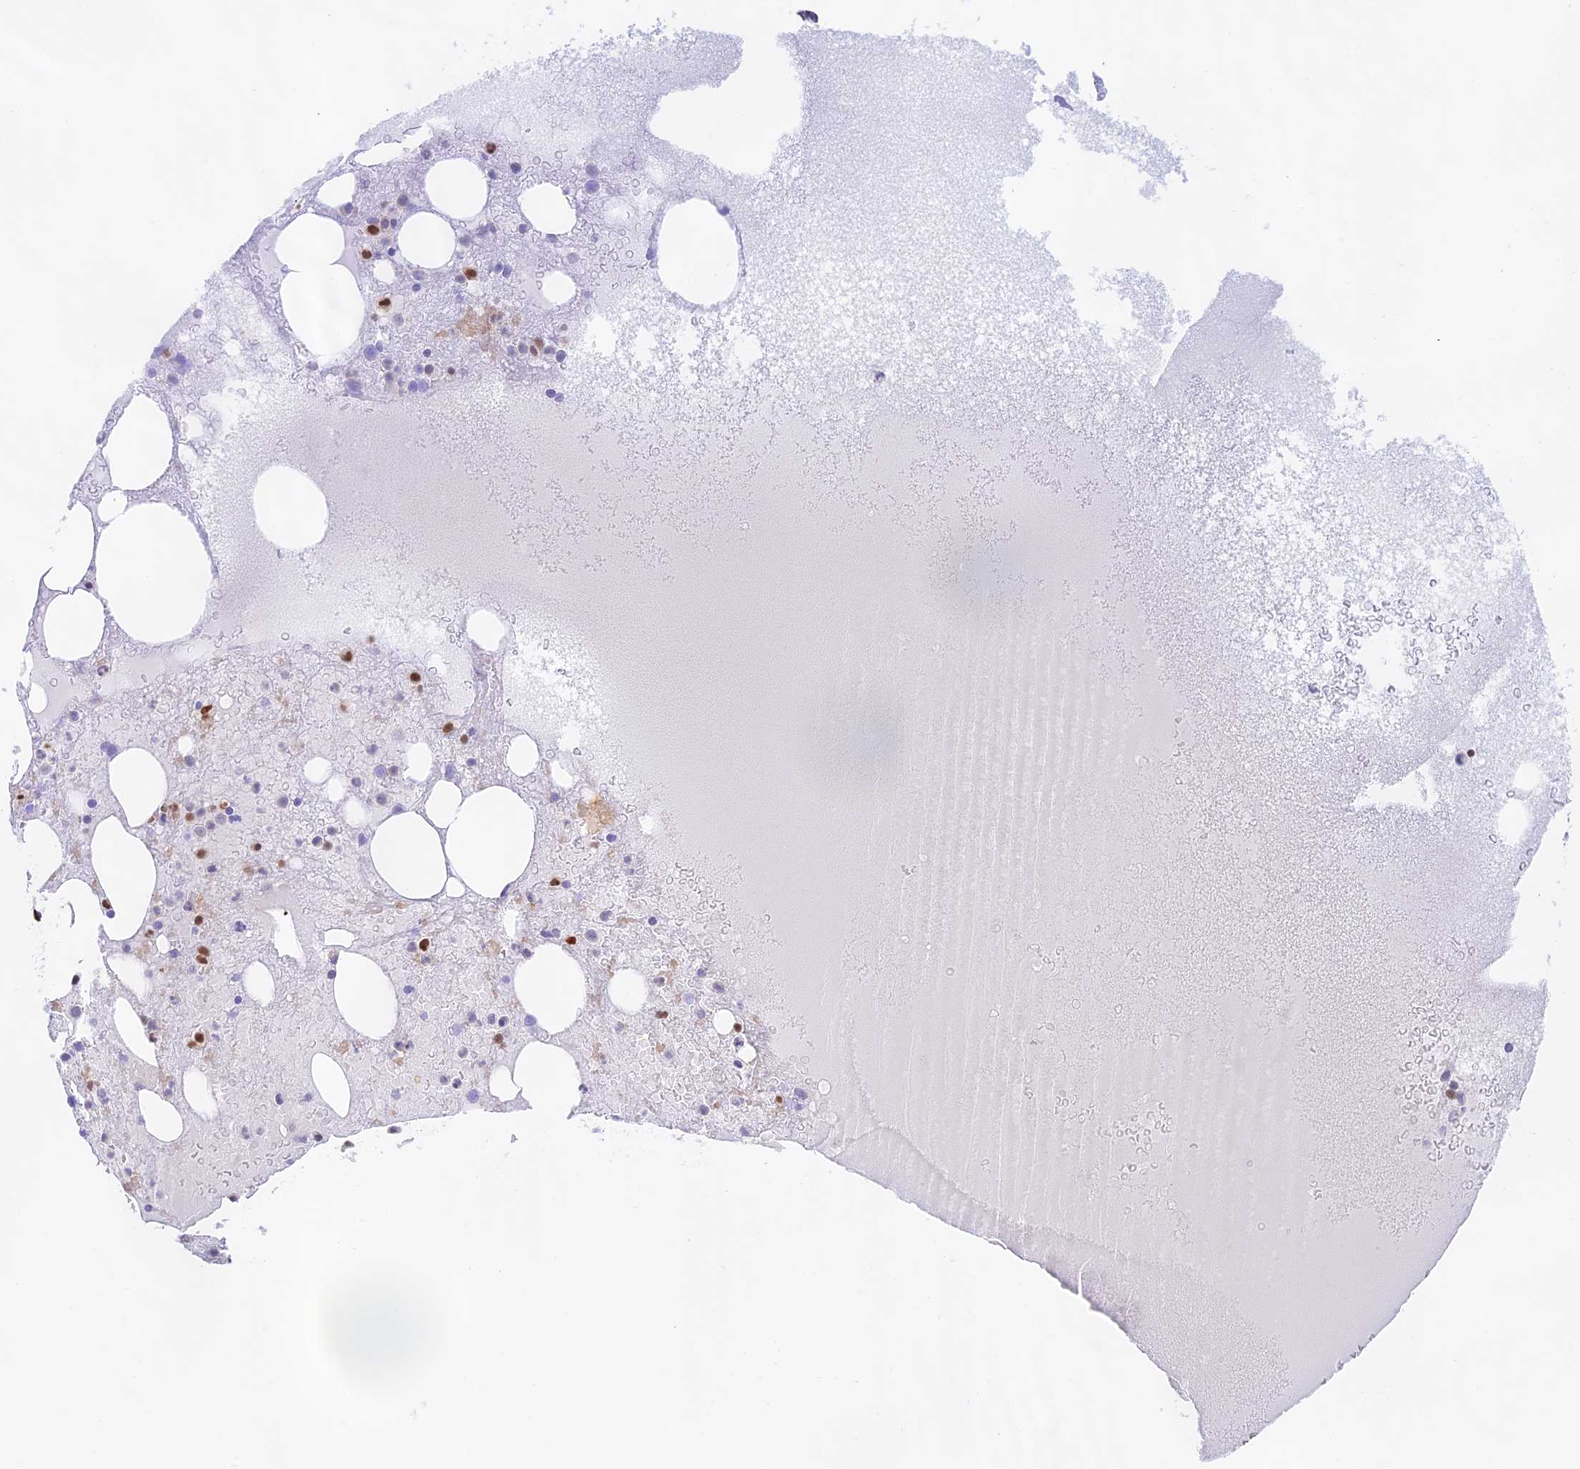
{"staining": {"intensity": "strong", "quantity": "<25%", "location": "cytoplasmic/membranous,nuclear"}, "tissue": "bone marrow", "cell_type": "Hematopoietic cells", "image_type": "normal", "snomed": [{"axis": "morphology", "description": "Normal tissue, NOS"}, {"axis": "topography", "description": "Bone marrow"}], "caption": "Protein analysis of benign bone marrow demonstrates strong cytoplasmic/membranous,nuclear positivity in approximately <25% of hematopoietic cells. The staining is performed using DAB (3,3'-diaminobenzidine) brown chromogen to label protein expression. The nuclei are counter-stained blue using hematoxylin.", "gene": "DENND1C", "patient": {"sex": "male", "age": 61}}